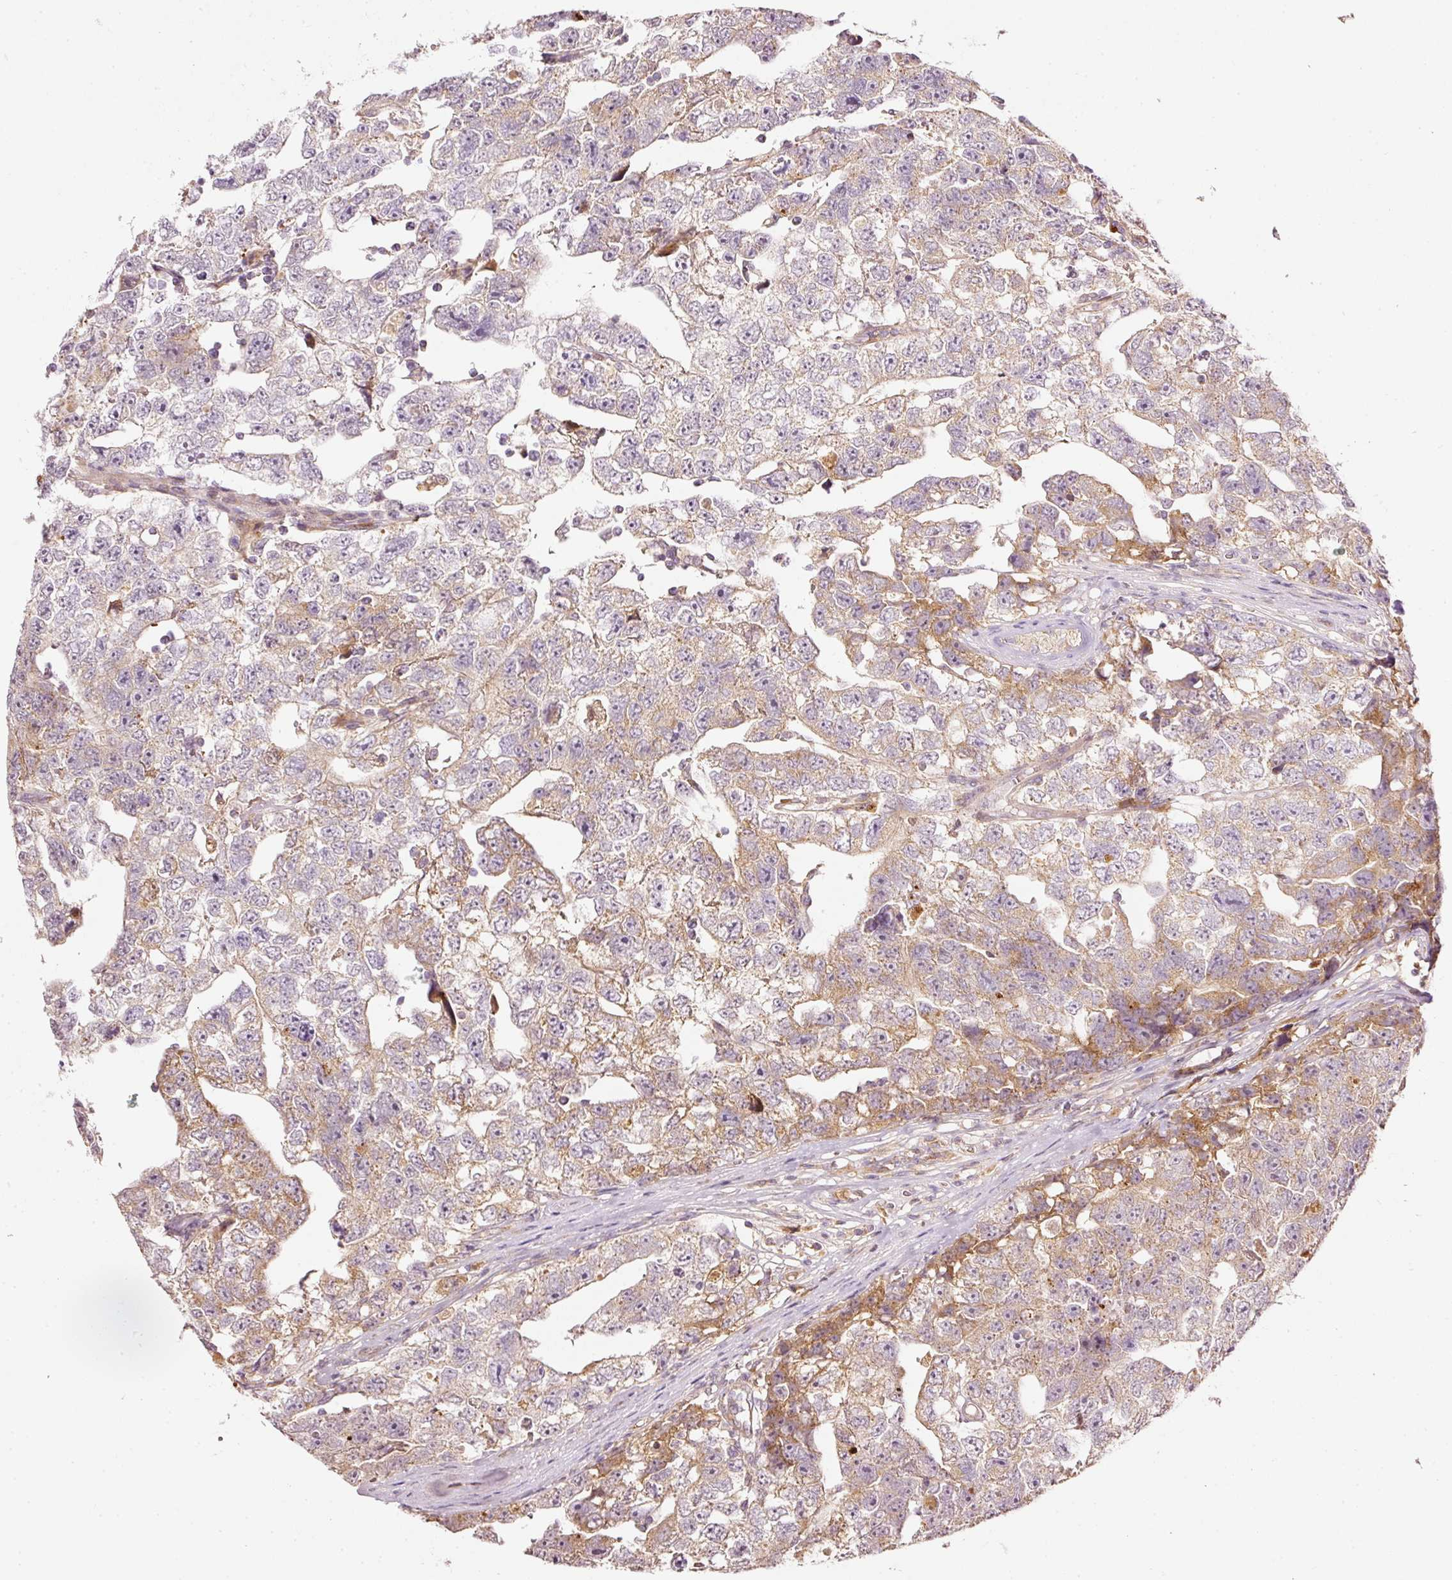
{"staining": {"intensity": "moderate", "quantity": "<25%", "location": "cytoplasmic/membranous"}, "tissue": "testis cancer", "cell_type": "Tumor cells", "image_type": "cancer", "snomed": [{"axis": "morphology", "description": "Carcinoma, Embryonal, NOS"}, {"axis": "topography", "description": "Testis"}], "caption": "Tumor cells display low levels of moderate cytoplasmic/membranous staining in about <25% of cells in human testis cancer (embryonal carcinoma).", "gene": "SERPING1", "patient": {"sex": "male", "age": 22}}